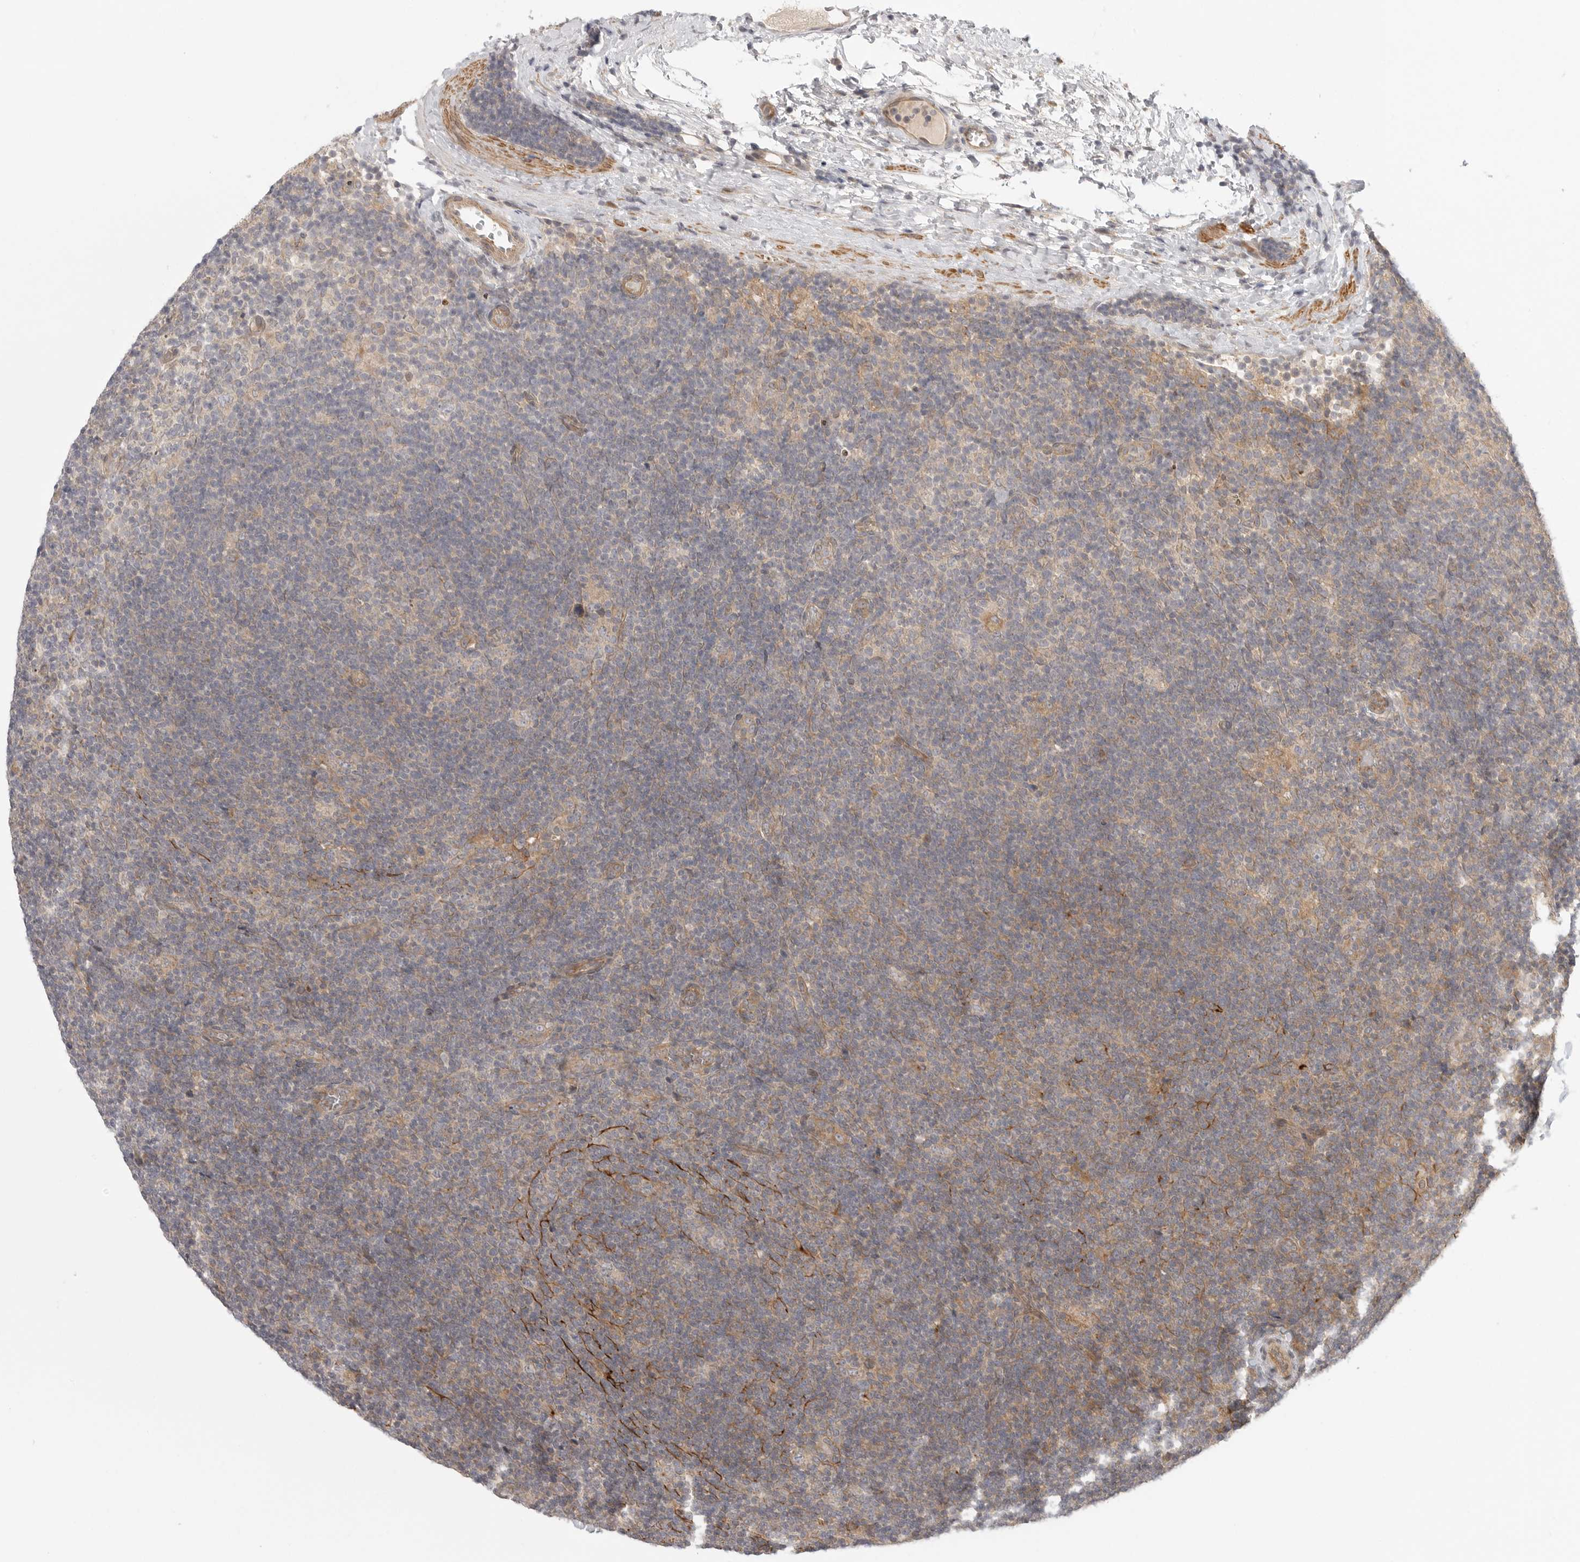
{"staining": {"intensity": "negative", "quantity": "none", "location": "none"}, "tissue": "lymphoma", "cell_type": "Tumor cells", "image_type": "cancer", "snomed": [{"axis": "morphology", "description": "Hodgkin's disease, NOS"}, {"axis": "topography", "description": "Lymph node"}], "caption": "This histopathology image is of lymphoma stained with immunohistochemistry to label a protein in brown with the nuclei are counter-stained blue. There is no positivity in tumor cells.", "gene": "CCPG1", "patient": {"sex": "female", "age": 57}}